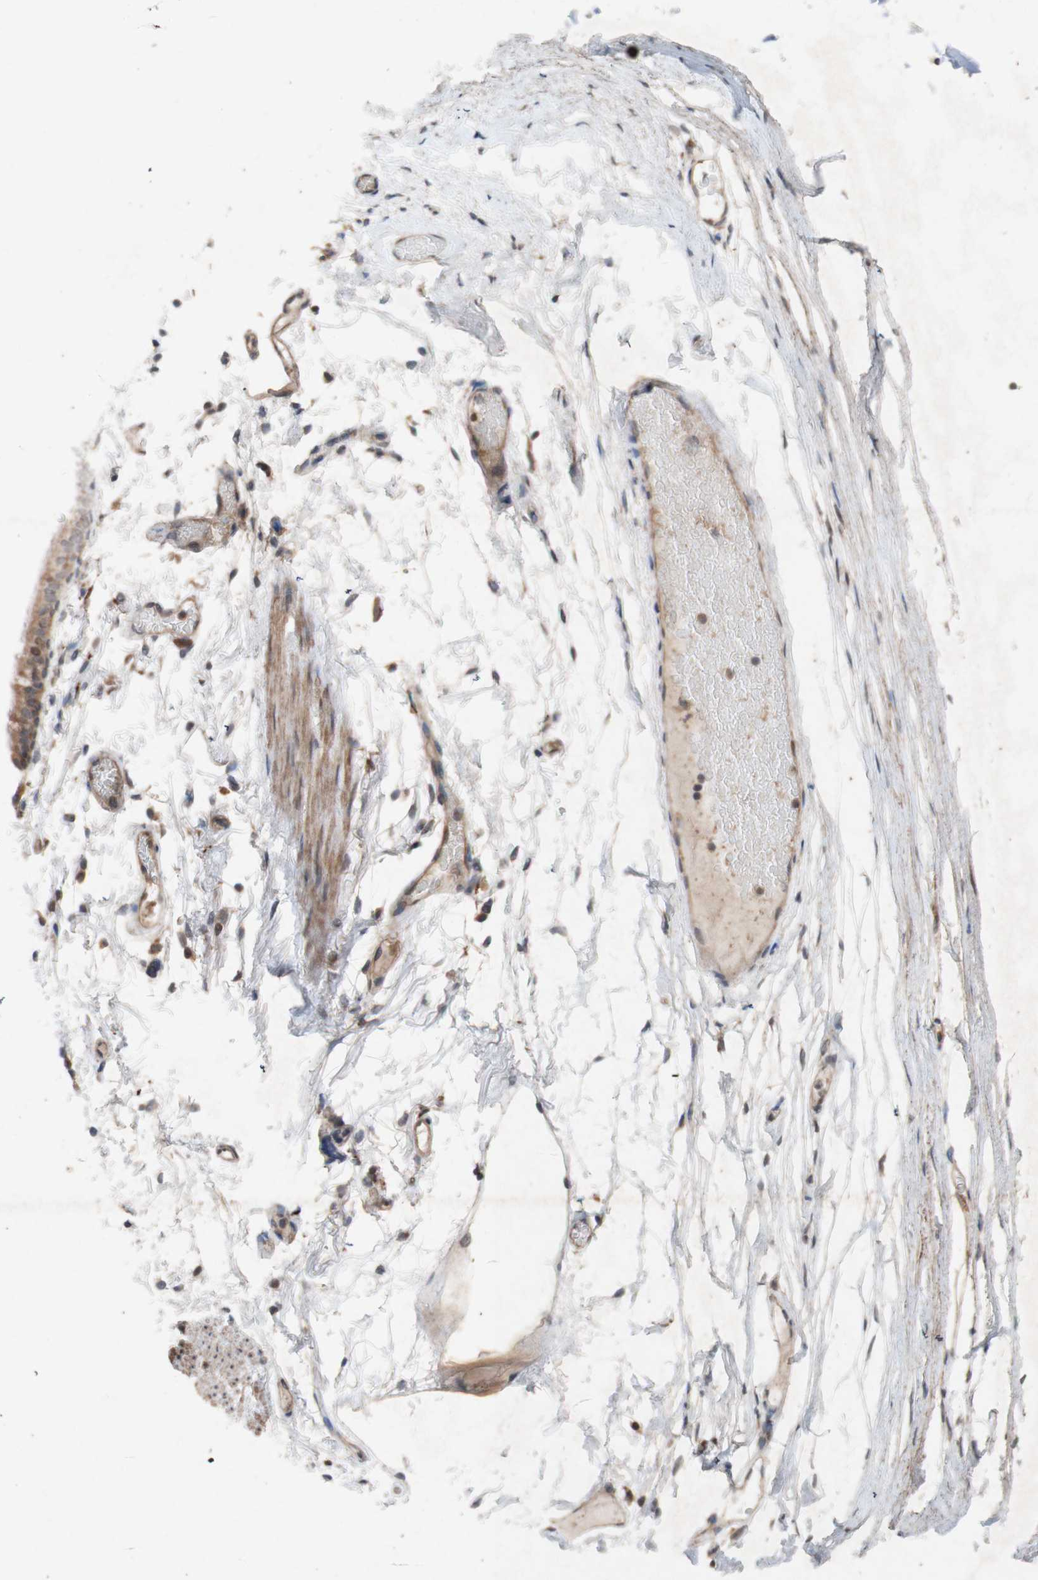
{"staining": {"intensity": "weak", "quantity": "25%-75%", "location": "cytoplasmic/membranous"}, "tissue": "adipose tissue", "cell_type": "Adipocytes", "image_type": "normal", "snomed": [{"axis": "morphology", "description": "Normal tissue, NOS"}, {"axis": "topography", "description": "Bronchus"}], "caption": "The immunohistochemical stain shows weak cytoplasmic/membranous staining in adipocytes of unremarkable adipose tissue.", "gene": "ATP6V1F", "patient": {"sex": "female", "age": 73}}